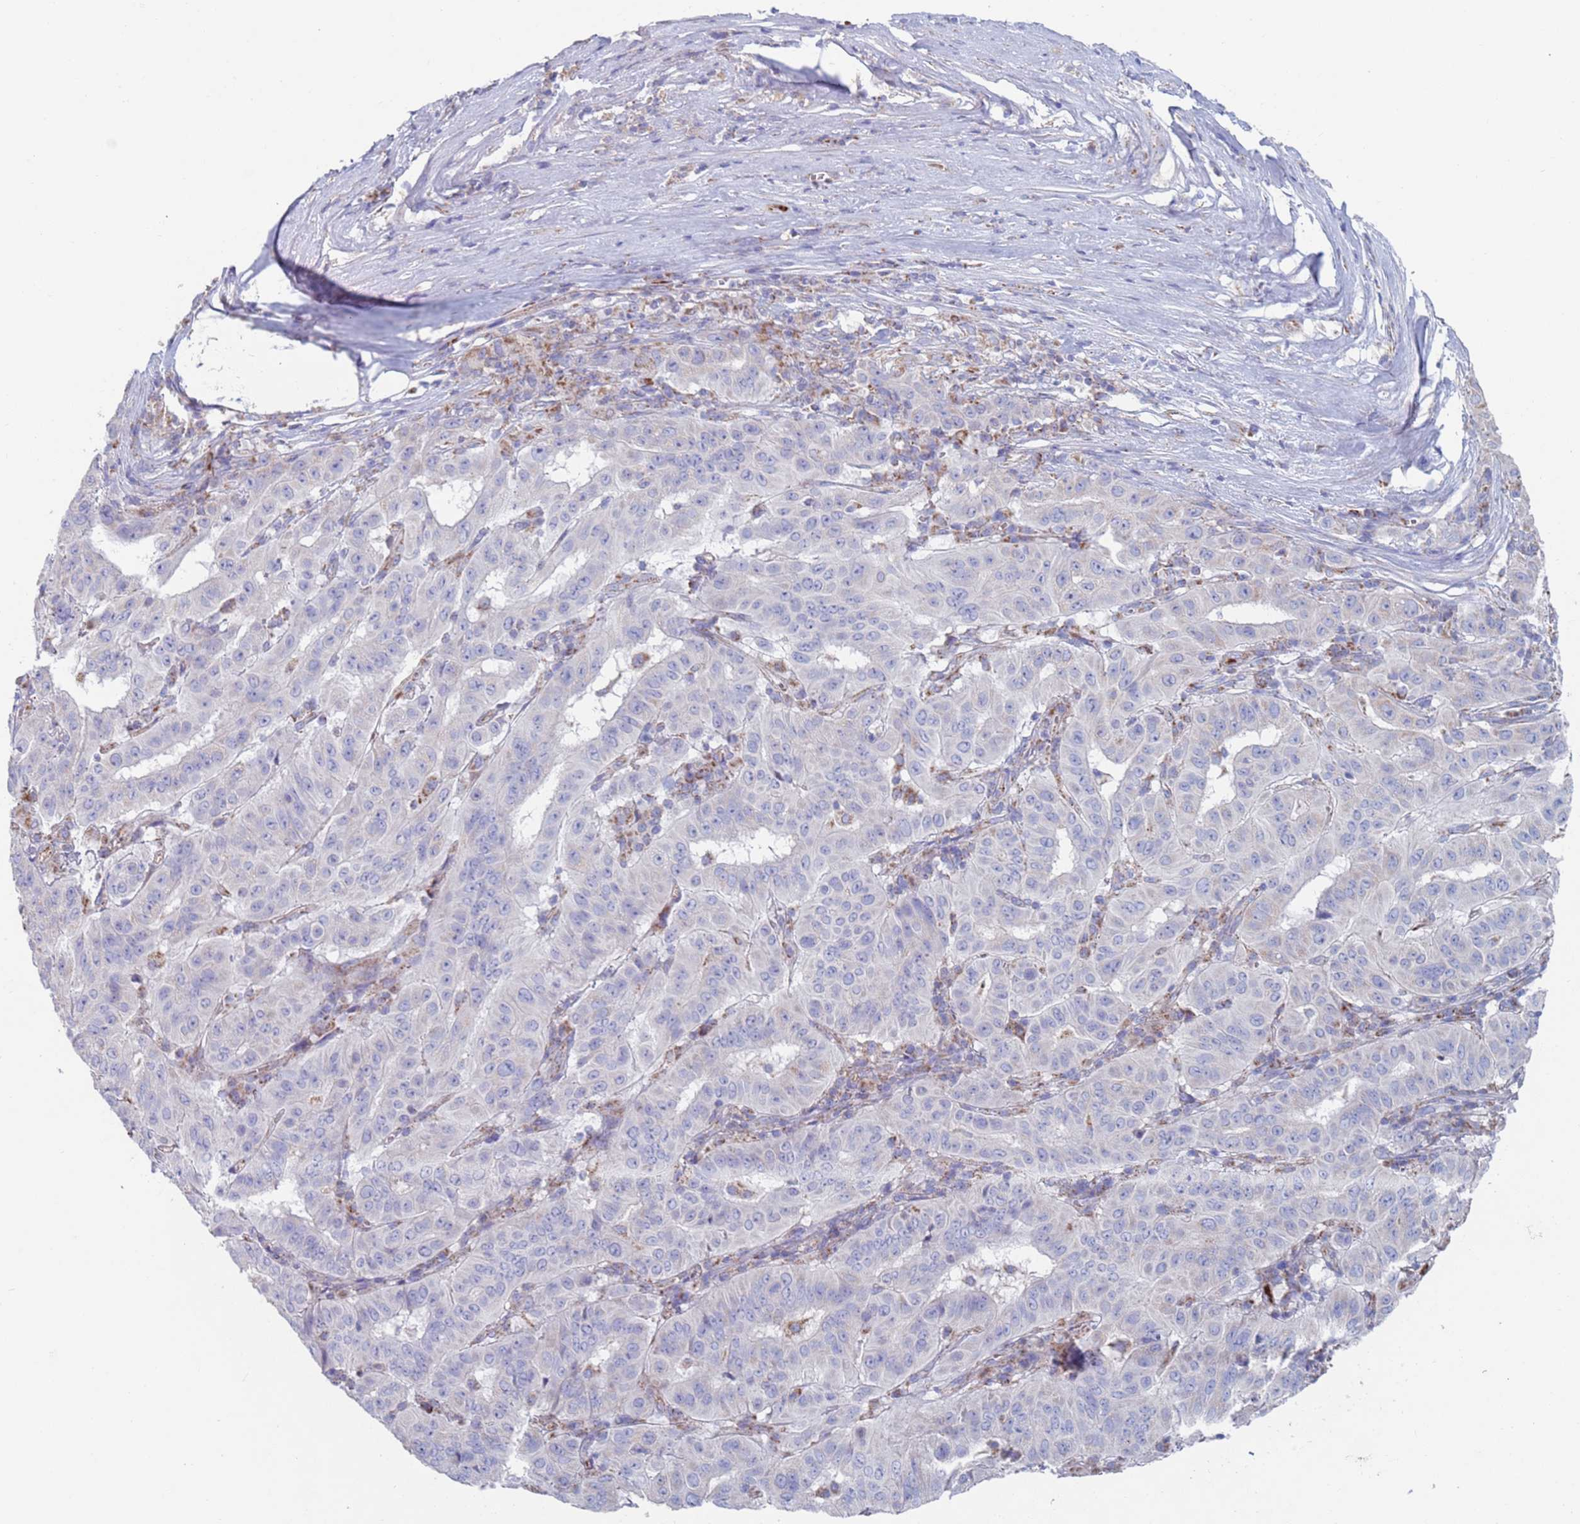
{"staining": {"intensity": "negative", "quantity": "none", "location": "none"}, "tissue": "pancreatic cancer", "cell_type": "Tumor cells", "image_type": "cancer", "snomed": [{"axis": "morphology", "description": "Adenocarcinoma, NOS"}, {"axis": "topography", "description": "Pancreas"}], "caption": "A photomicrograph of adenocarcinoma (pancreatic) stained for a protein displays no brown staining in tumor cells.", "gene": "MRPL22", "patient": {"sex": "male", "age": 63}}